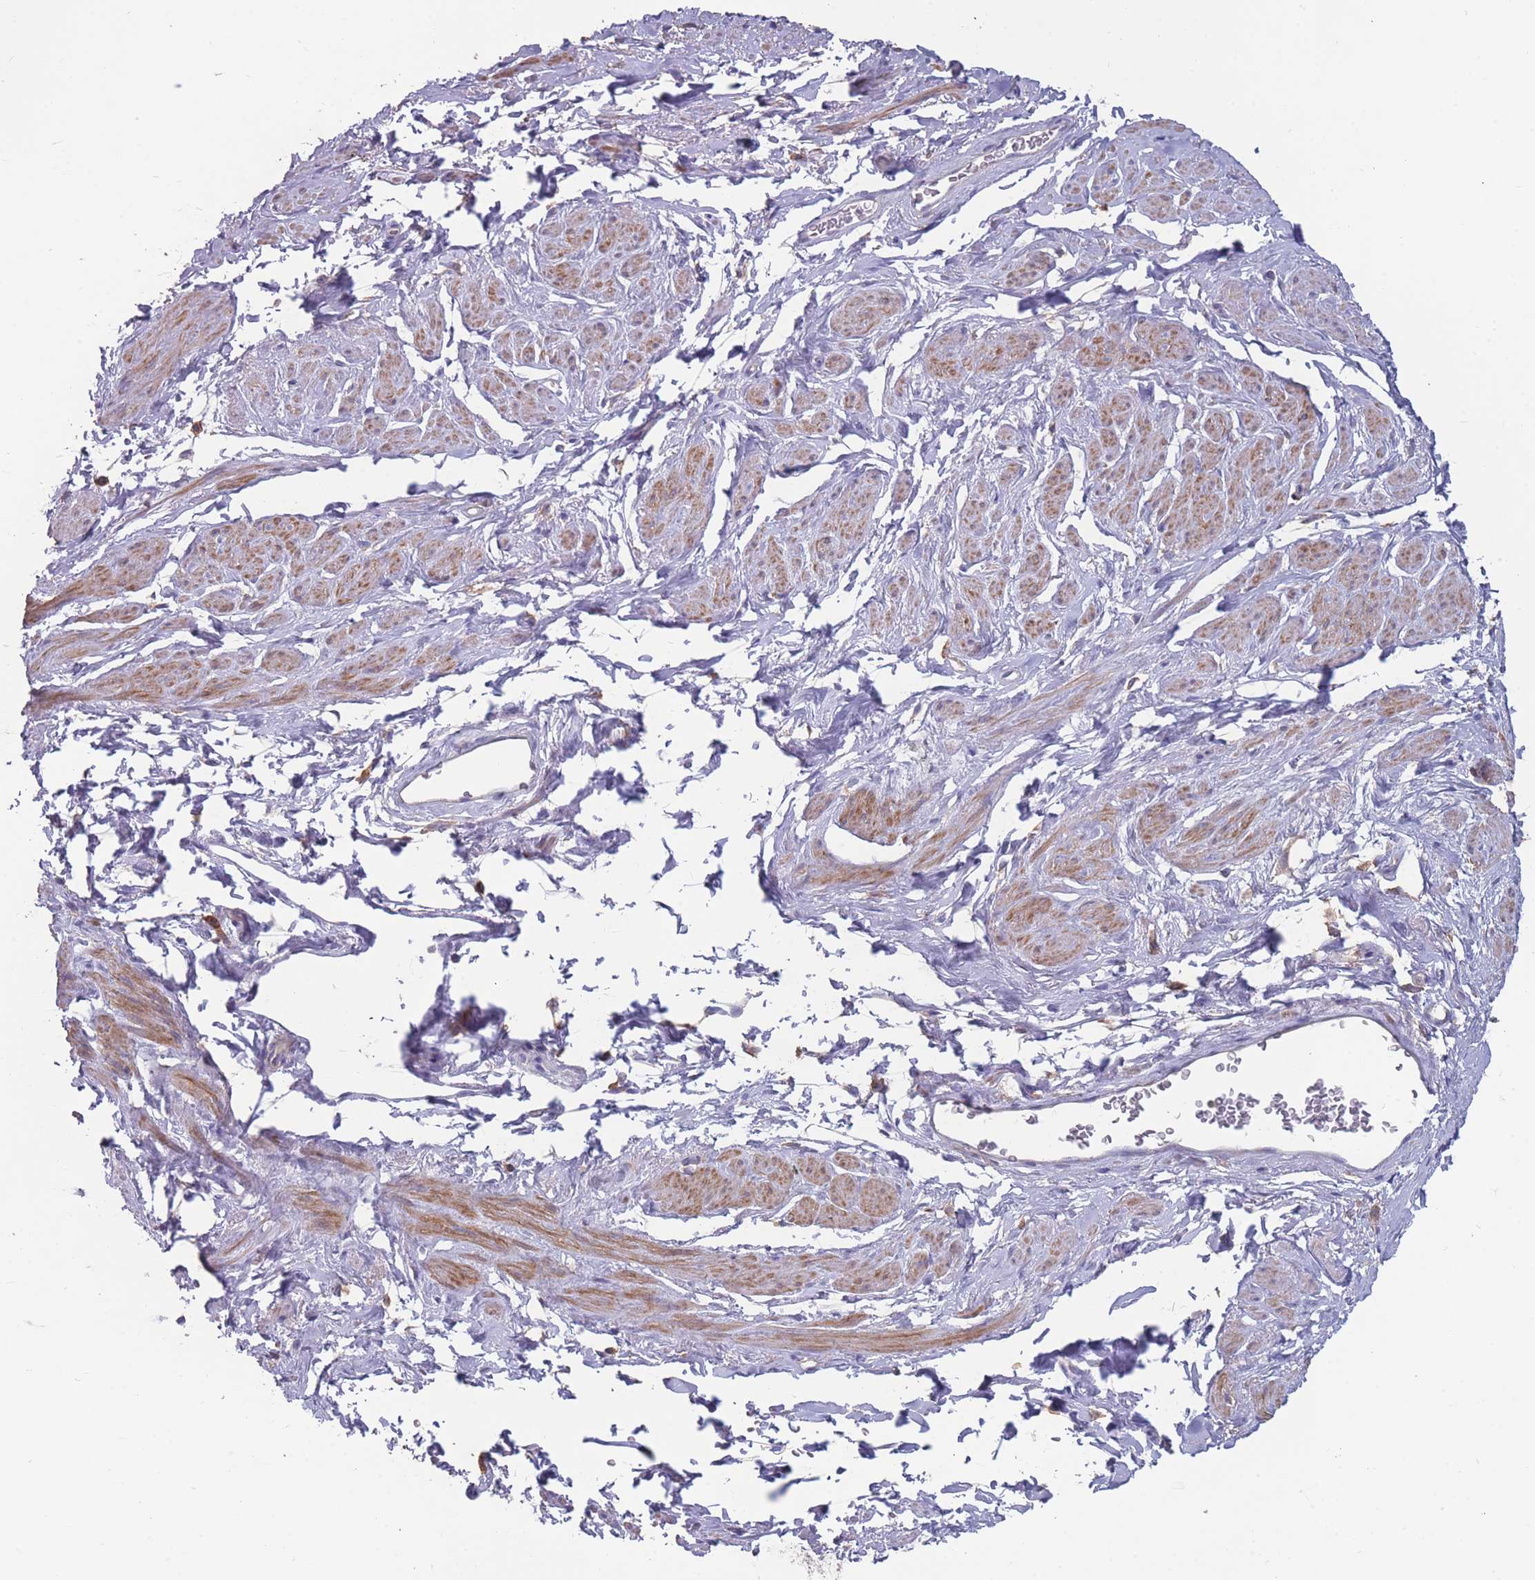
{"staining": {"intensity": "negative", "quantity": "none", "location": "none"}, "tissue": "soft tissue", "cell_type": "Chondrocytes", "image_type": "normal", "snomed": [{"axis": "morphology", "description": "Normal tissue, NOS"}, {"axis": "morphology", "description": "Adenocarcinoma, NOS"}, {"axis": "topography", "description": "Rectum"}, {"axis": "topography", "description": "Vagina"}, {"axis": "topography", "description": "Peripheral nerve tissue"}], "caption": "Image shows no significant protein positivity in chondrocytes of unremarkable soft tissue.", "gene": "CD33", "patient": {"sex": "female", "age": 71}}